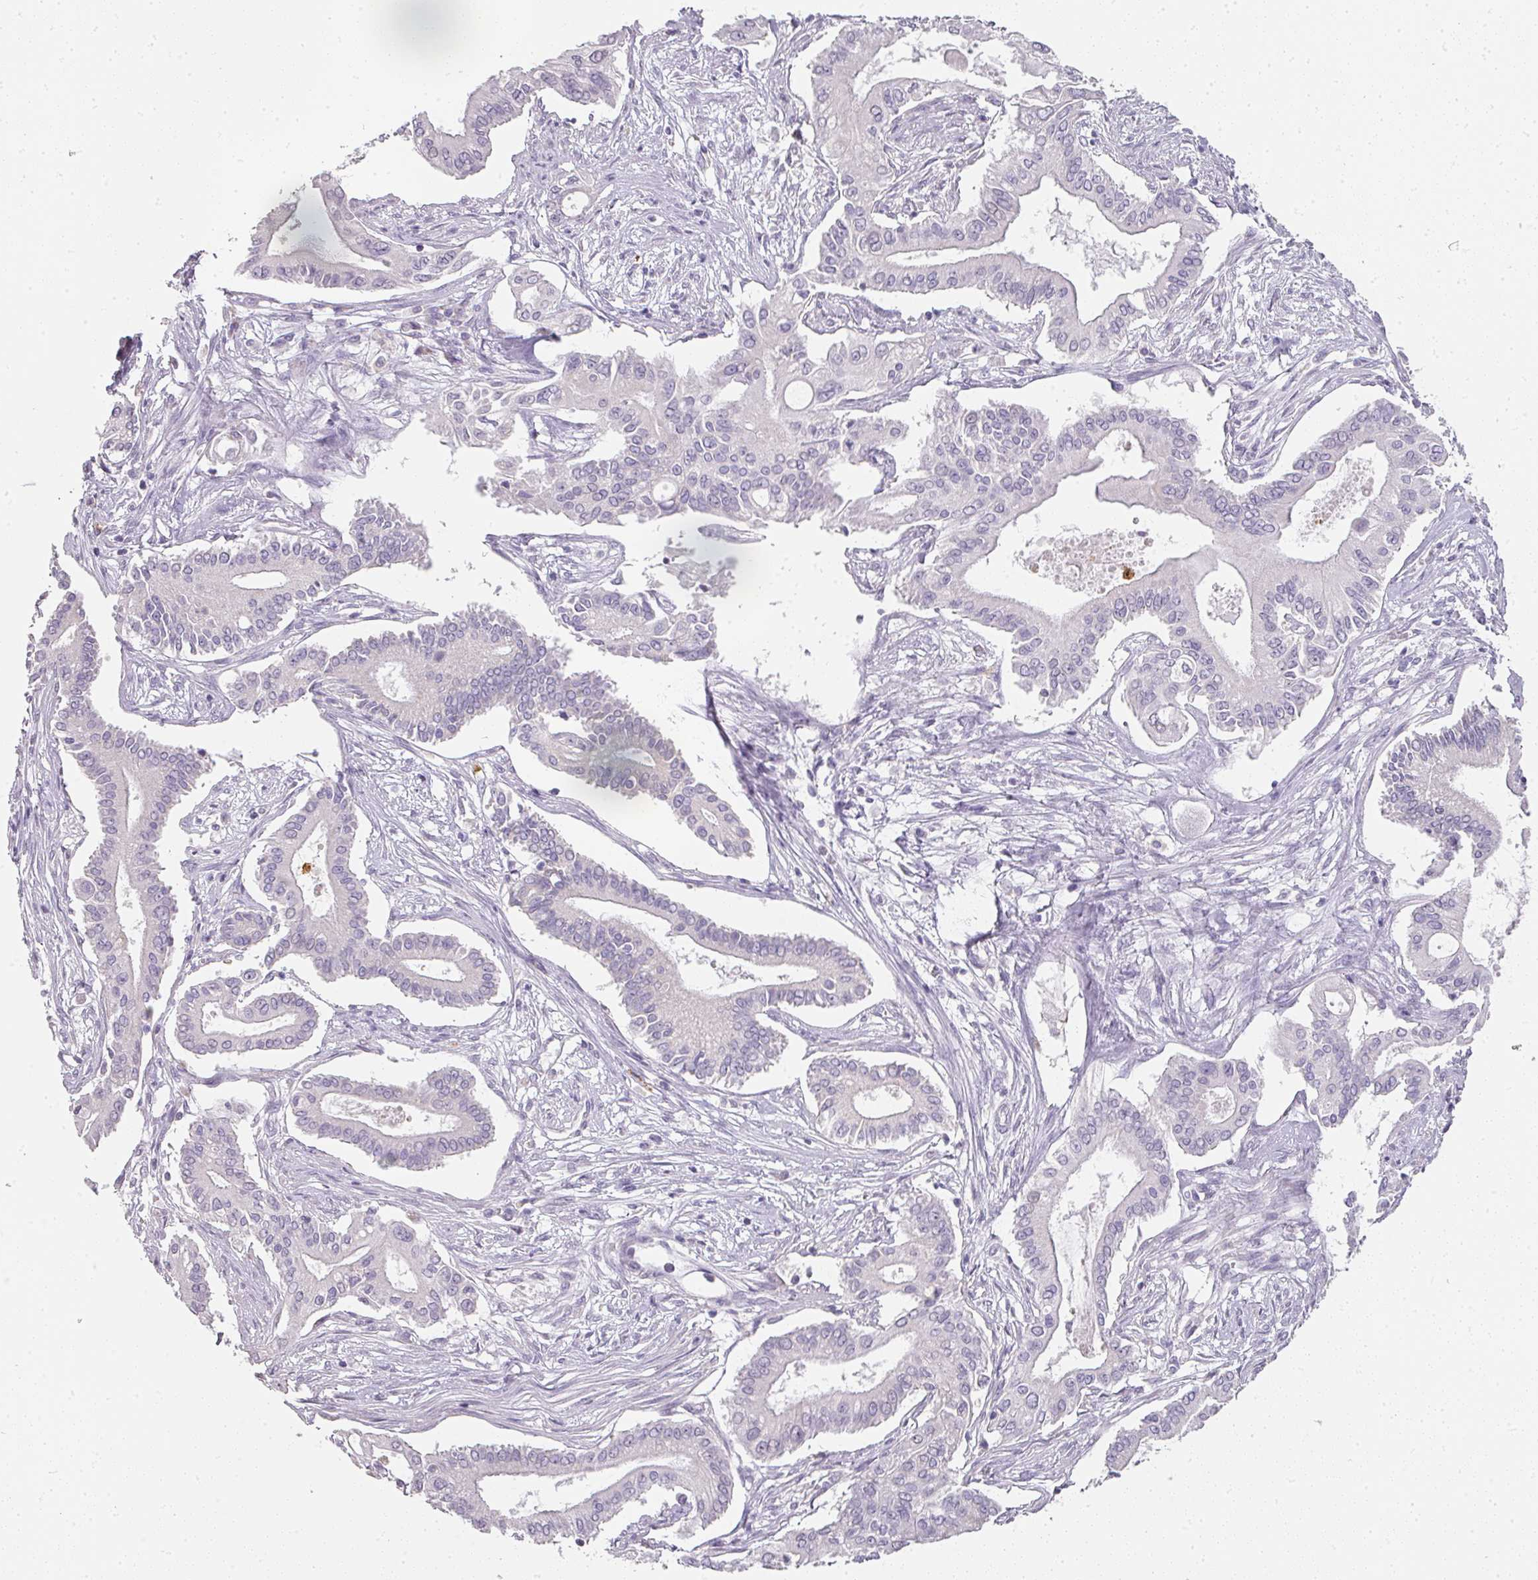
{"staining": {"intensity": "negative", "quantity": "none", "location": "none"}, "tissue": "pancreatic cancer", "cell_type": "Tumor cells", "image_type": "cancer", "snomed": [{"axis": "morphology", "description": "Adenocarcinoma, NOS"}, {"axis": "topography", "description": "Pancreas"}], "caption": "Tumor cells show no significant positivity in pancreatic cancer. (Immunohistochemistry, brightfield microscopy, high magnification).", "gene": "CAMP", "patient": {"sex": "female", "age": 68}}